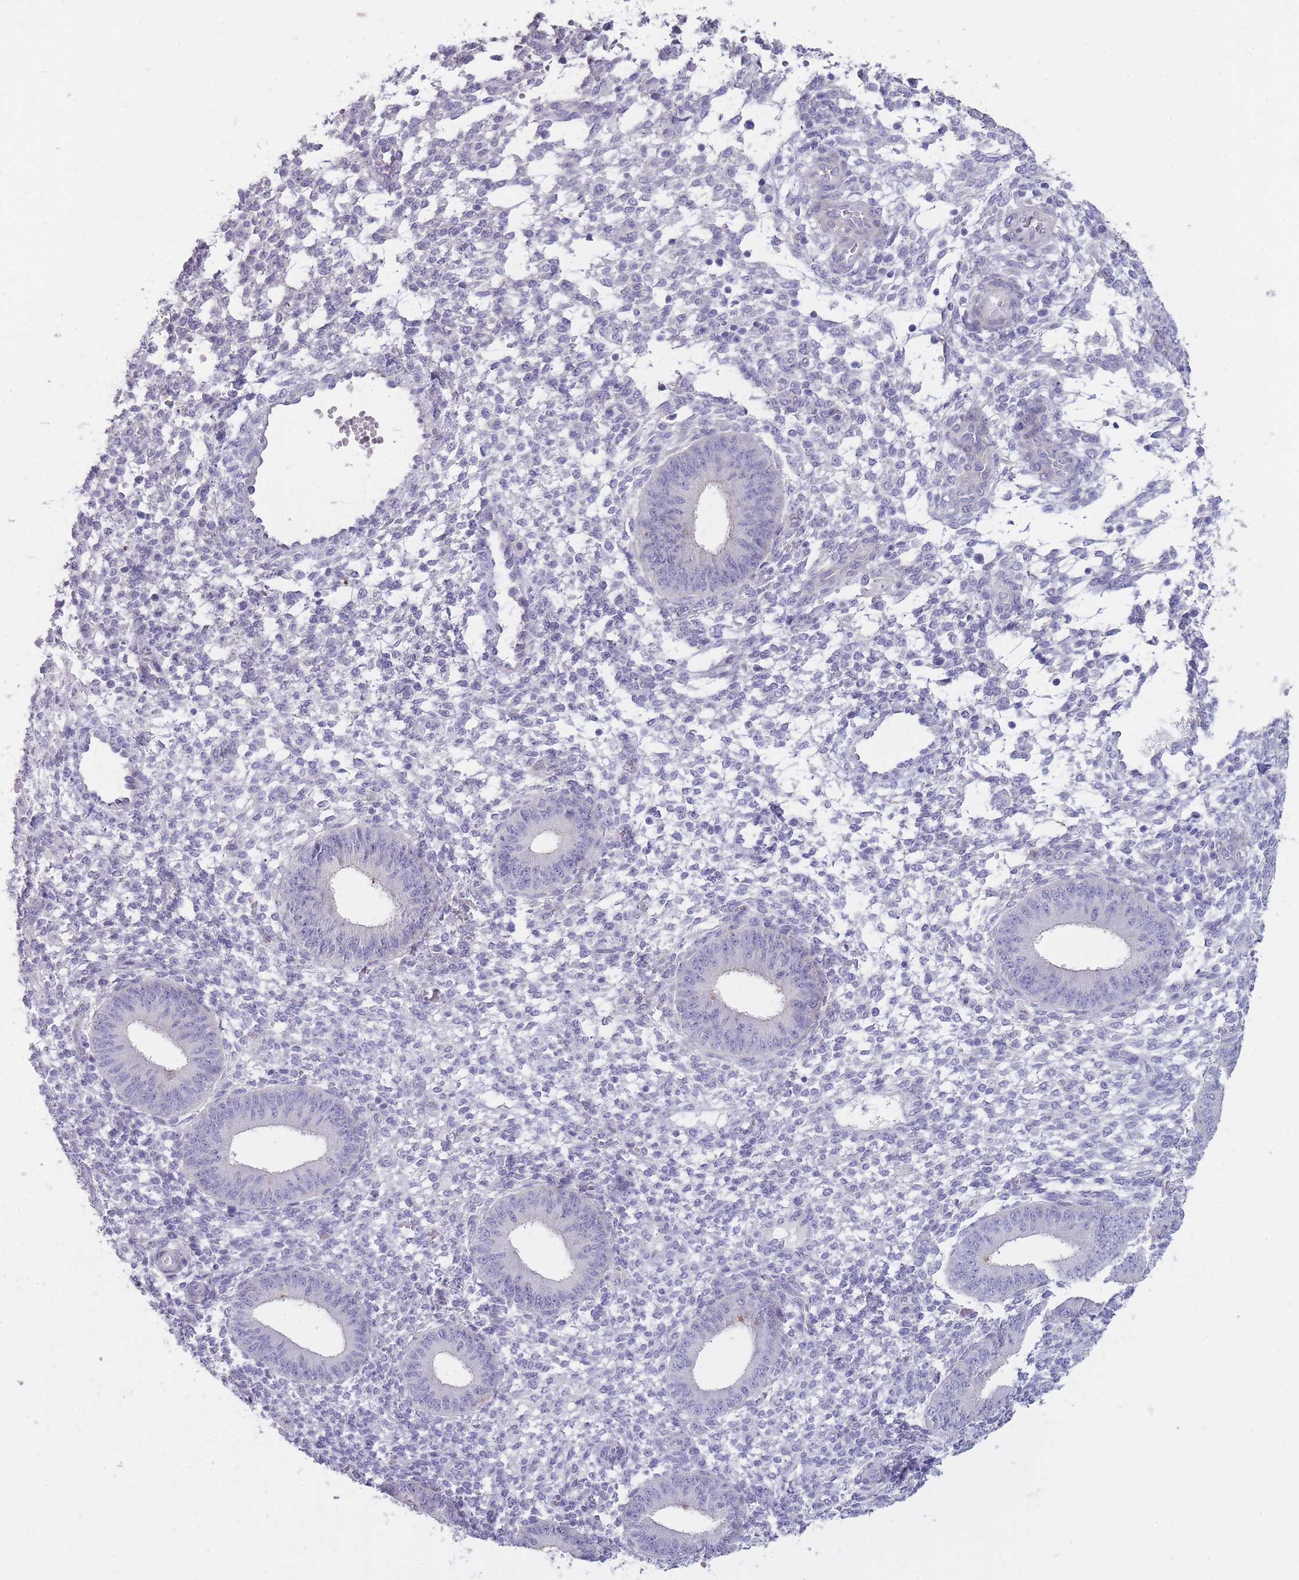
{"staining": {"intensity": "negative", "quantity": "none", "location": "none"}, "tissue": "endometrium", "cell_type": "Cells in endometrial stroma", "image_type": "normal", "snomed": [{"axis": "morphology", "description": "Normal tissue, NOS"}, {"axis": "topography", "description": "Endometrium"}], "caption": "This is an IHC histopathology image of benign endometrium. There is no staining in cells in endometrial stroma.", "gene": "DCANP1", "patient": {"sex": "female", "age": 49}}